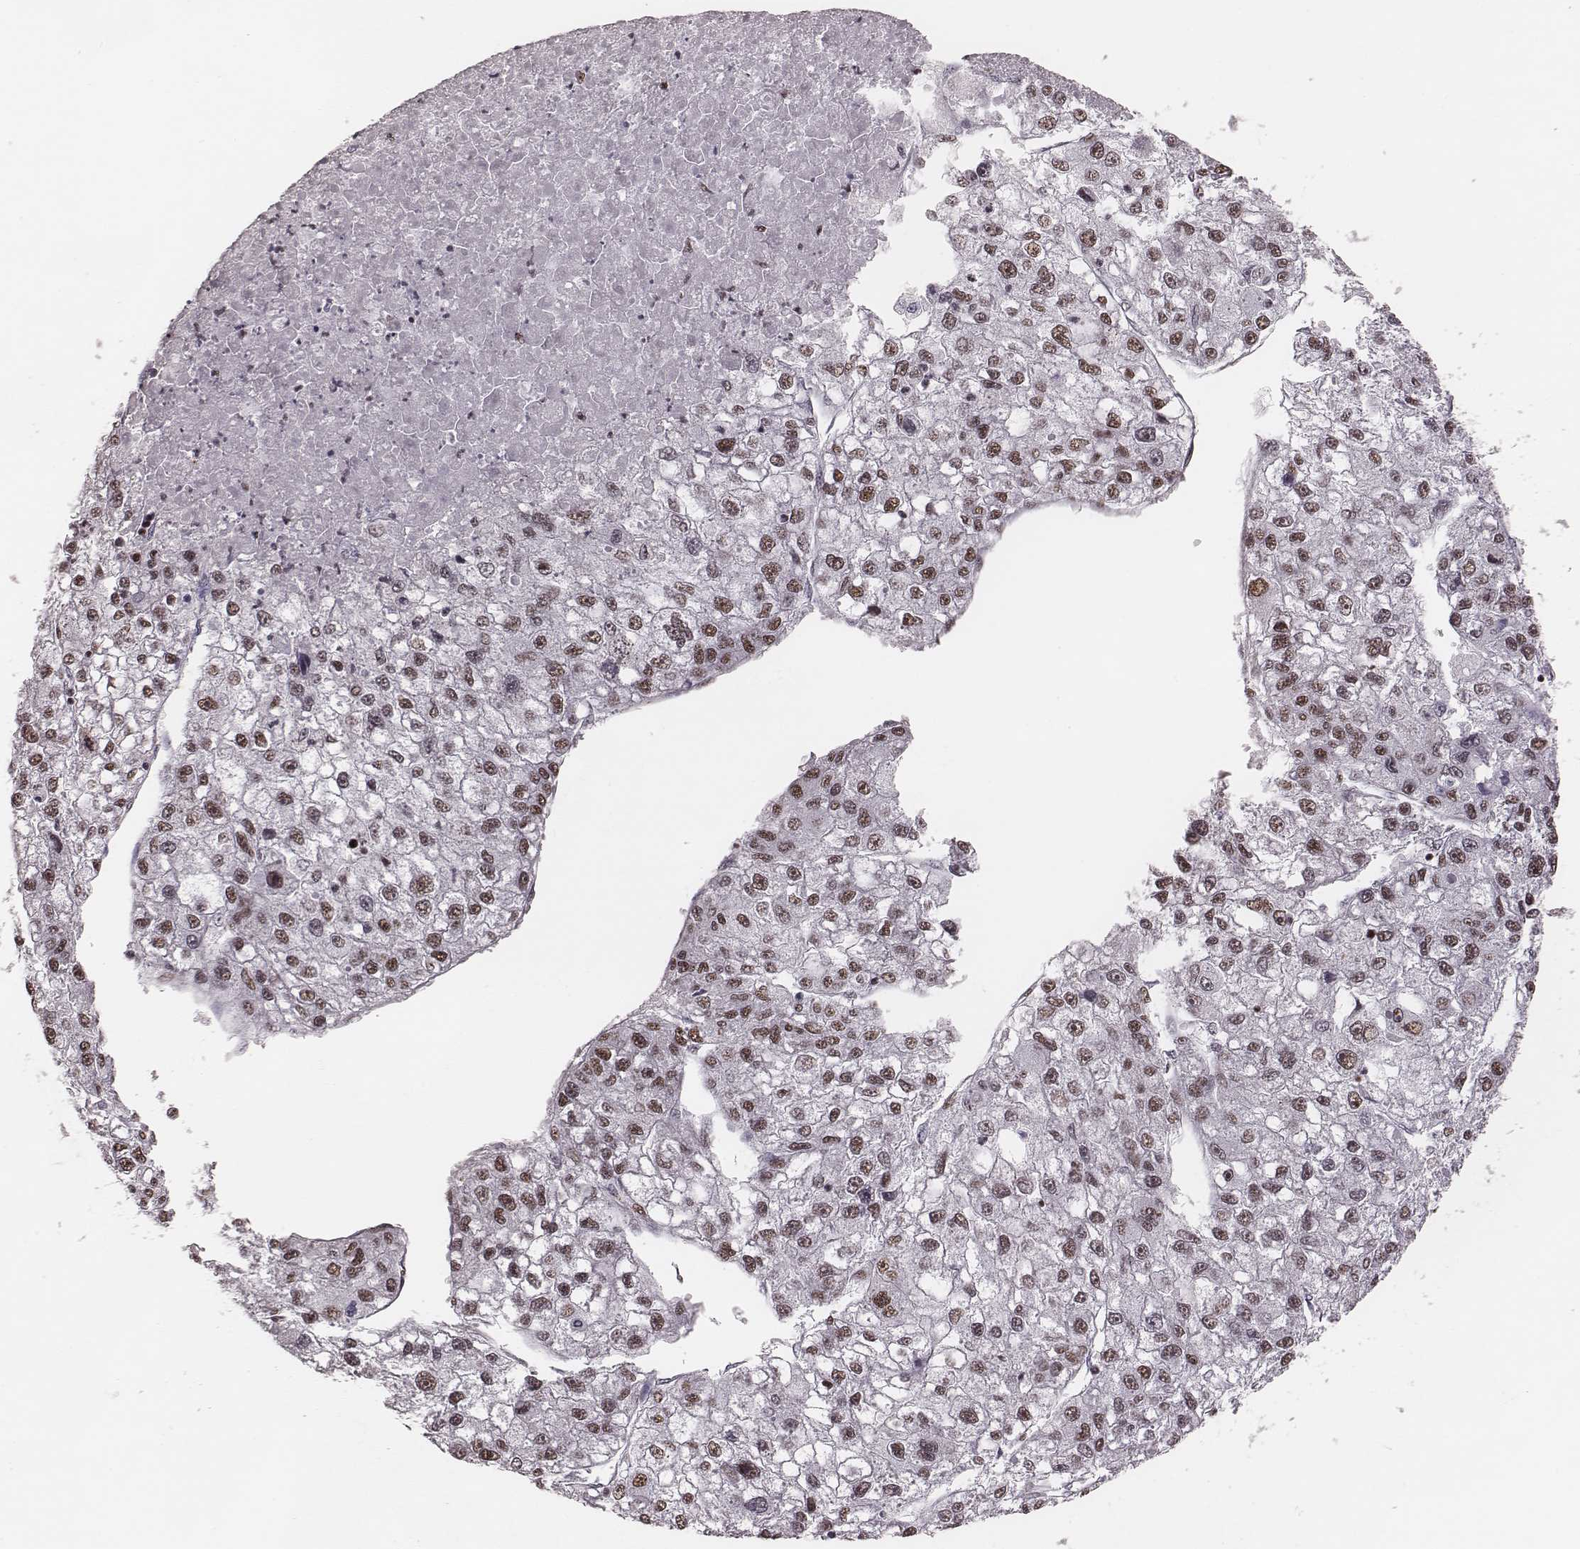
{"staining": {"intensity": "moderate", "quantity": ">75%", "location": "nuclear"}, "tissue": "liver cancer", "cell_type": "Tumor cells", "image_type": "cancer", "snomed": [{"axis": "morphology", "description": "Carcinoma, Hepatocellular, NOS"}, {"axis": "topography", "description": "Liver"}], "caption": "About >75% of tumor cells in human liver cancer (hepatocellular carcinoma) display moderate nuclear protein staining as visualized by brown immunohistochemical staining.", "gene": "LUC7L", "patient": {"sex": "male", "age": 56}}